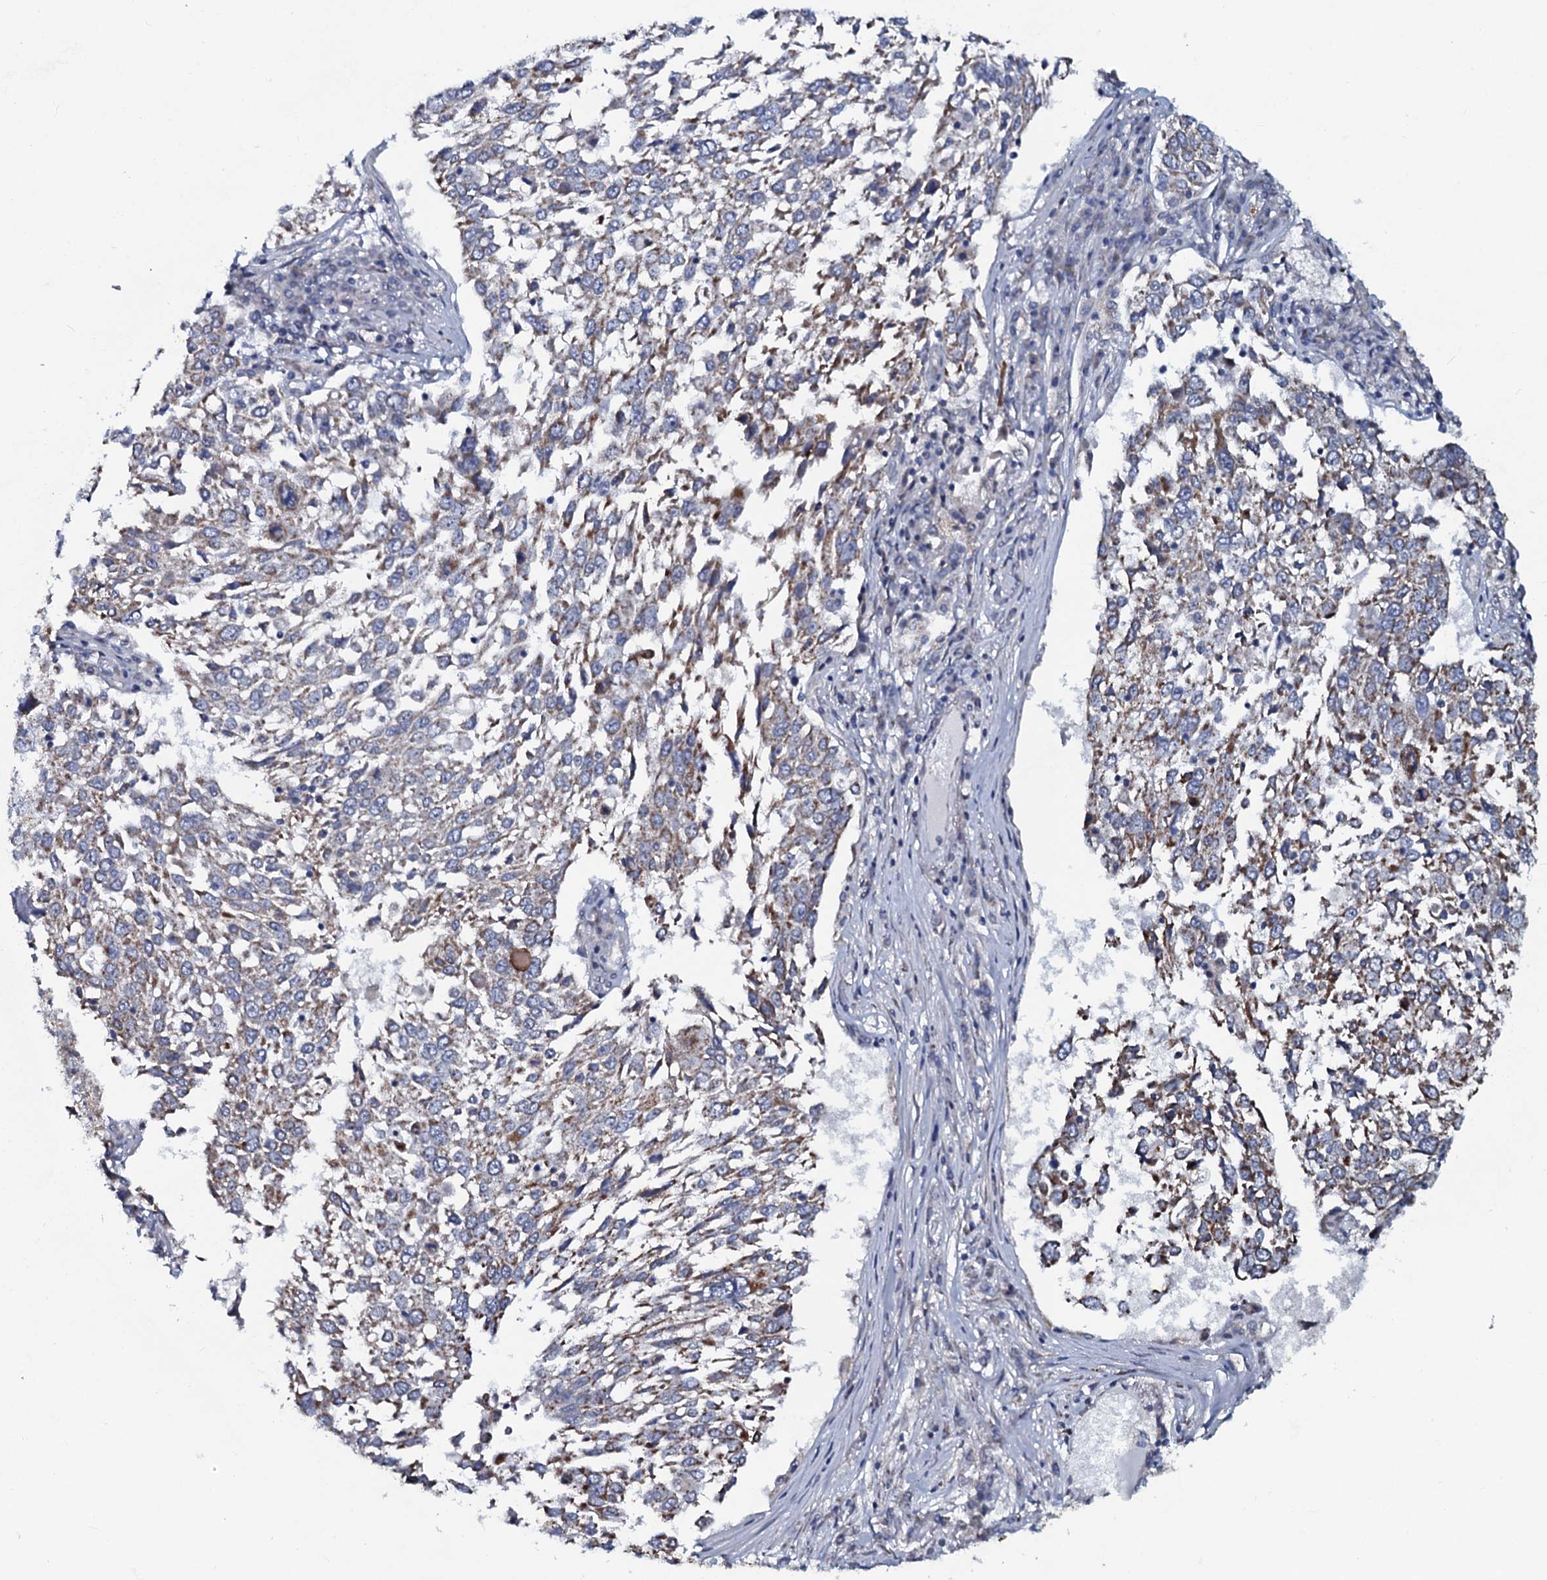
{"staining": {"intensity": "weak", "quantity": "25%-75%", "location": "cytoplasmic/membranous"}, "tissue": "lung cancer", "cell_type": "Tumor cells", "image_type": "cancer", "snomed": [{"axis": "morphology", "description": "Squamous cell carcinoma, NOS"}, {"axis": "topography", "description": "Lung"}], "caption": "About 25%-75% of tumor cells in human lung cancer (squamous cell carcinoma) display weak cytoplasmic/membranous protein expression as visualized by brown immunohistochemical staining.", "gene": "KCTD4", "patient": {"sex": "male", "age": 65}}